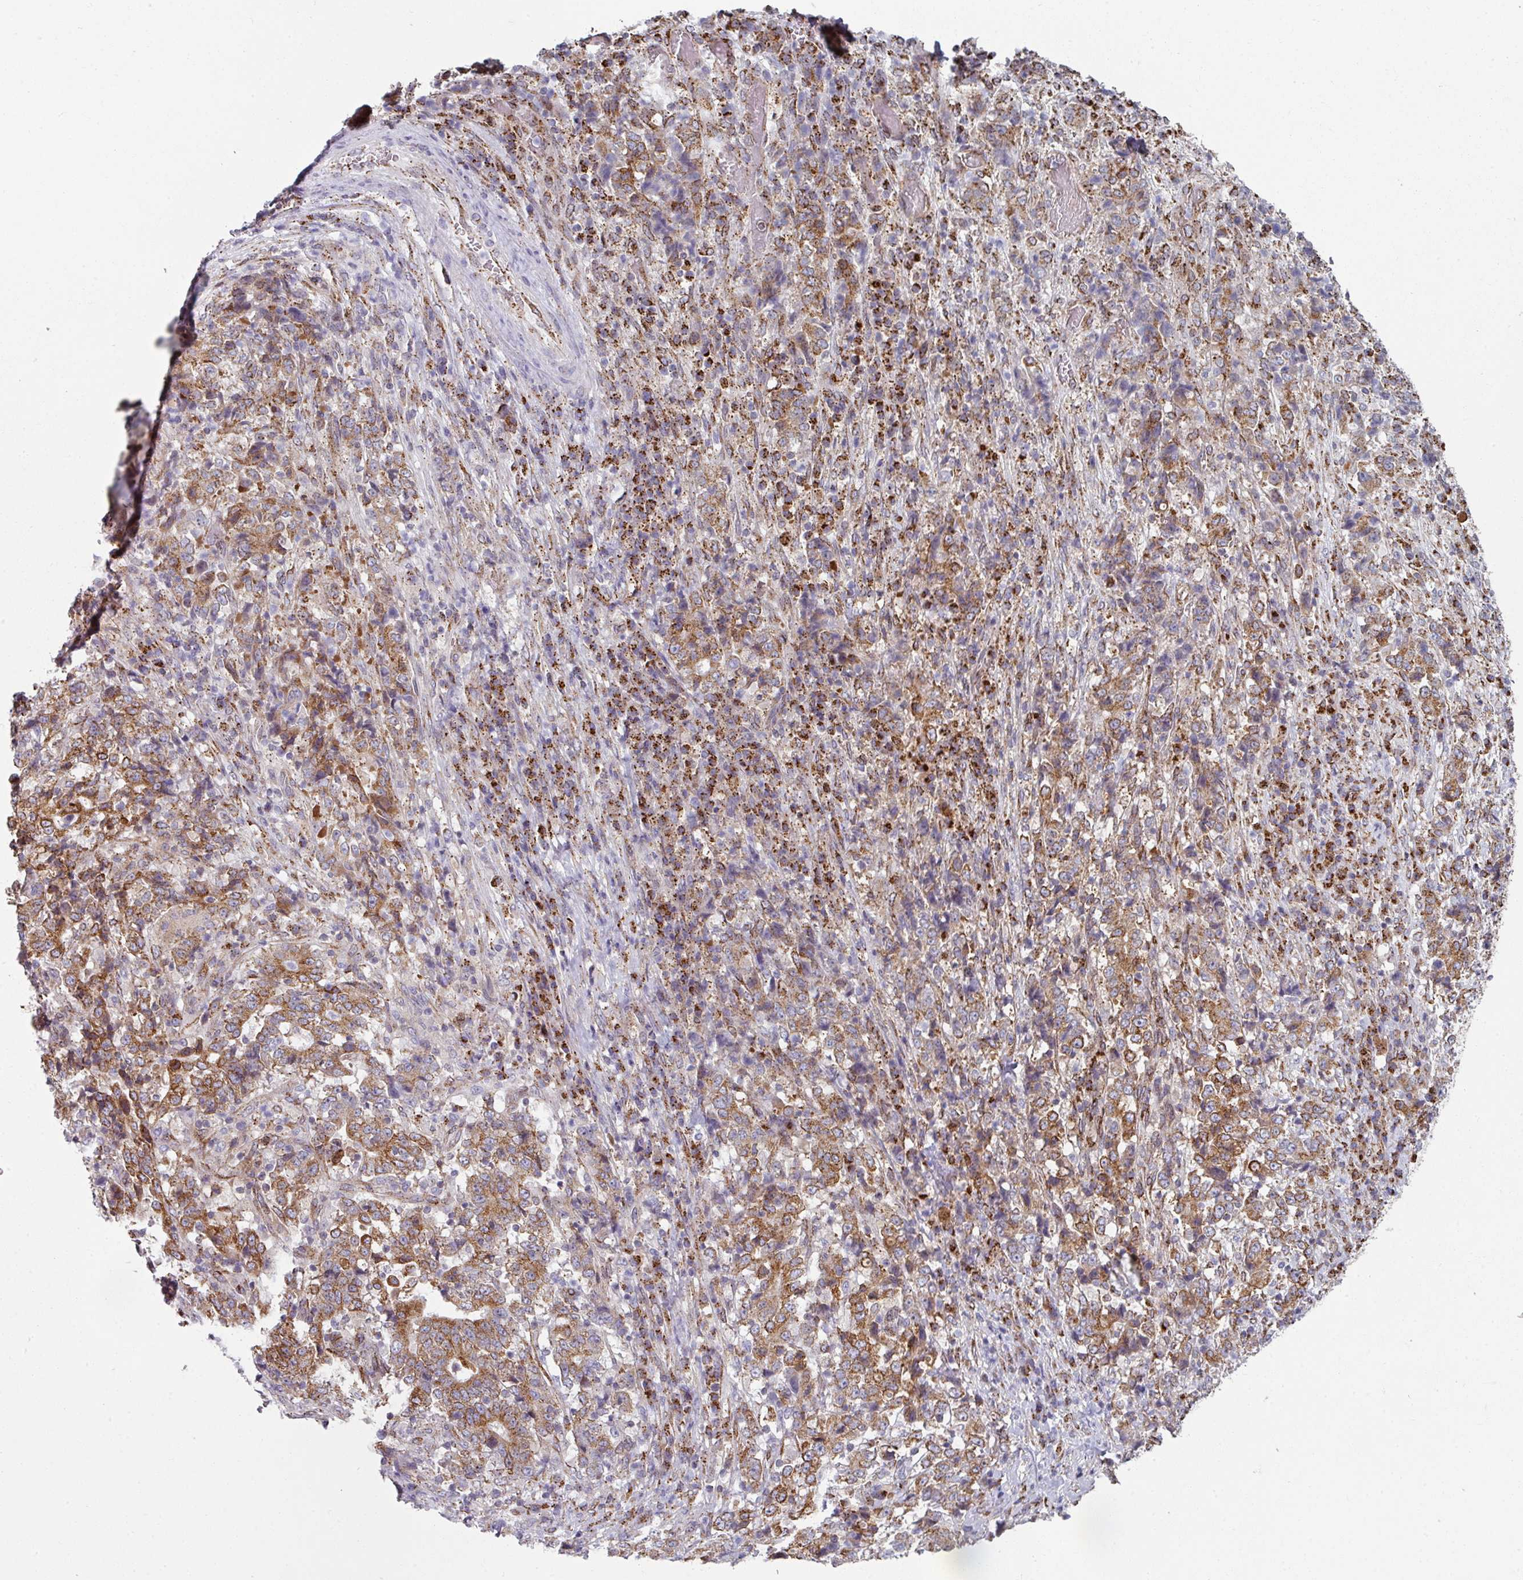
{"staining": {"intensity": "moderate", "quantity": ">75%", "location": "cytoplasmic/membranous"}, "tissue": "stomach cancer", "cell_type": "Tumor cells", "image_type": "cancer", "snomed": [{"axis": "morphology", "description": "Normal tissue, NOS"}, {"axis": "morphology", "description": "Adenocarcinoma, NOS"}, {"axis": "topography", "description": "Stomach, upper"}, {"axis": "topography", "description": "Stomach"}], "caption": "A medium amount of moderate cytoplasmic/membranous positivity is identified in about >75% of tumor cells in adenocarcinoma (stomach) tissue.", "gene": "CCDC85B", "patient": {"sex": "male", "age": 59}}